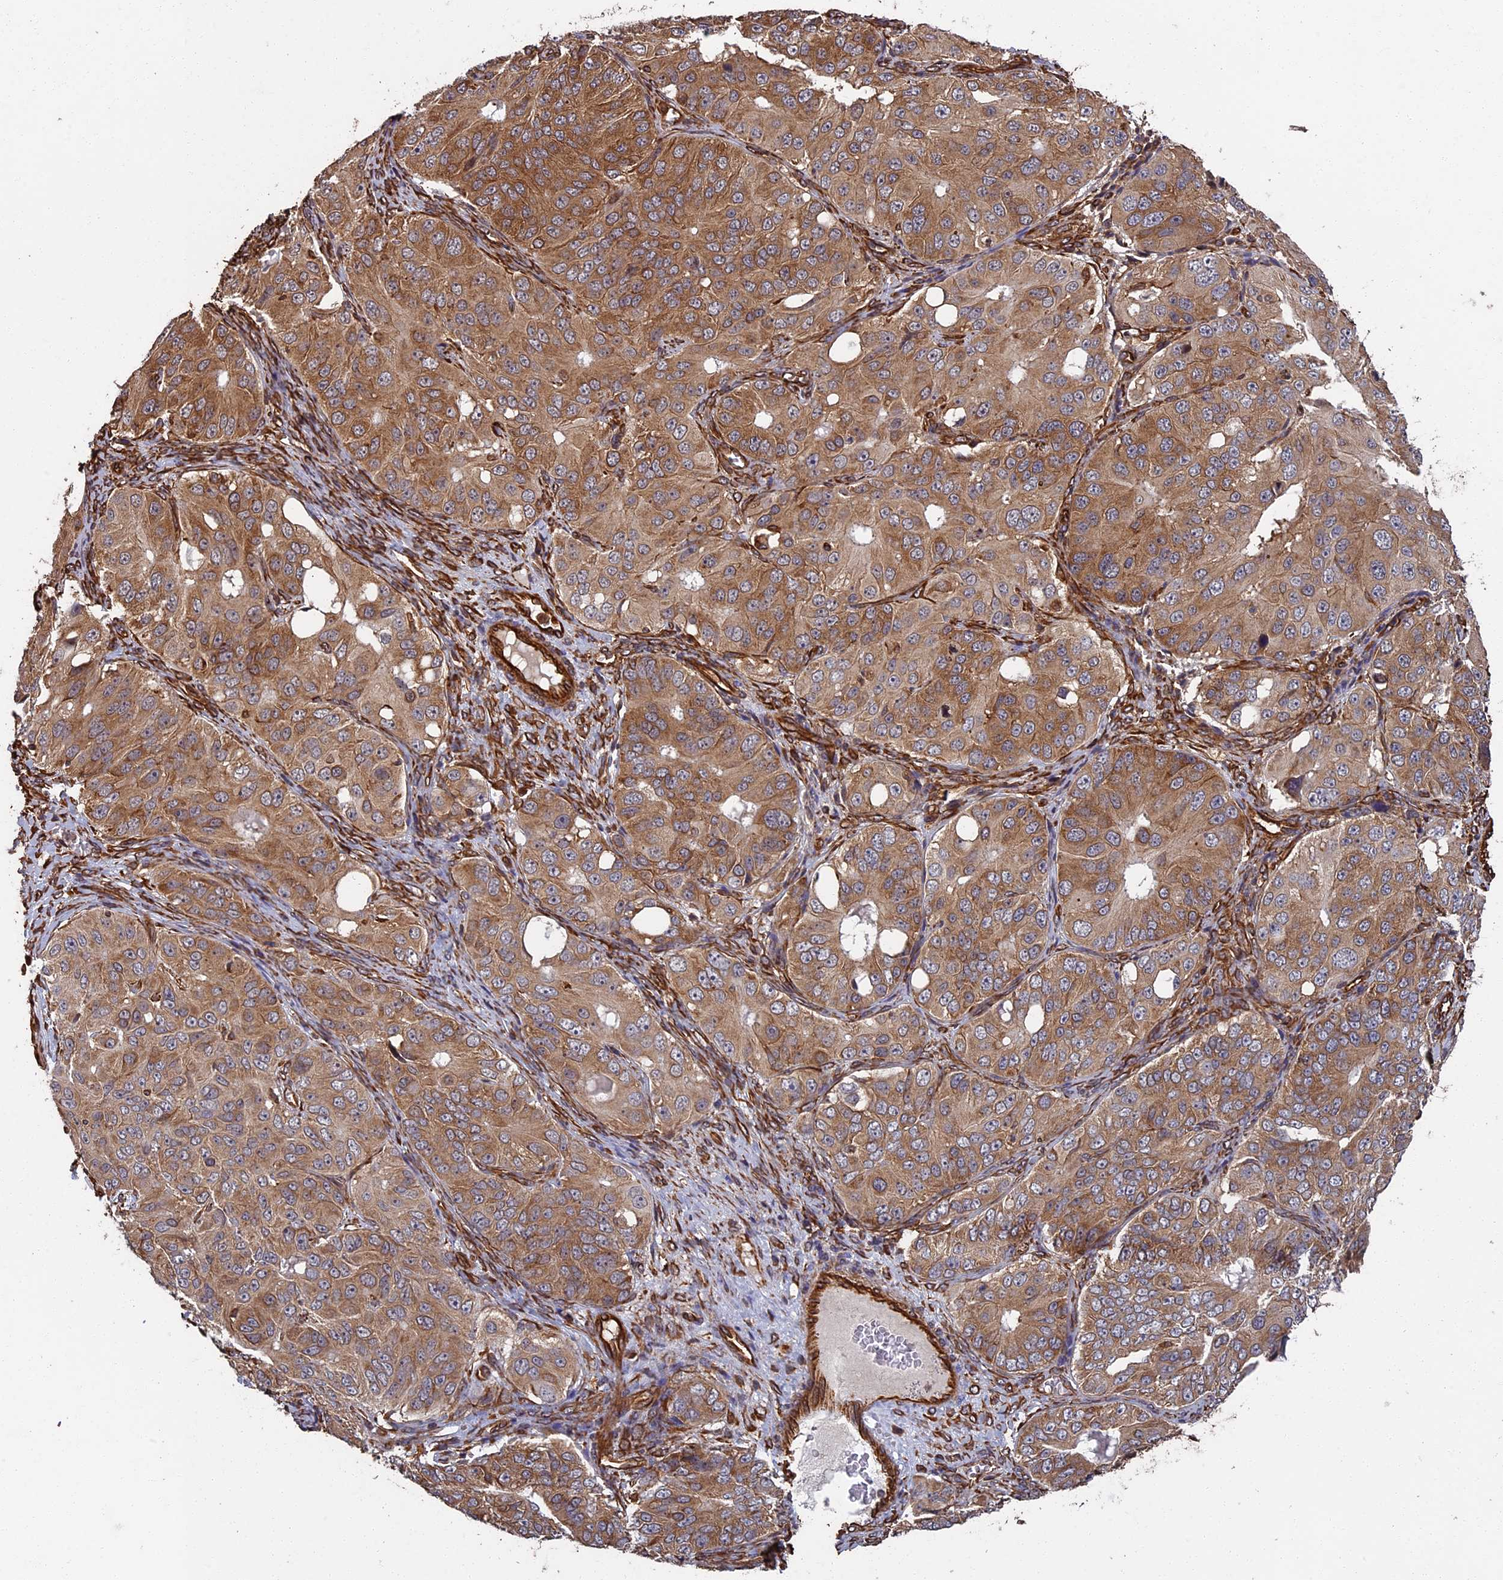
{"staining": {"intensity": "moderate", "quantity": ">75%", "location": "cytoplasmic/membranous"}, "tissue": "ovarian cancer", "cell_type": "Tumor cells", "image_type": "cancer", "snomed": [{"axis": "morphology", "description": "Carcinoma, endometroid"}, {"axis": "topography", "description": "Ovary"}], "caption": "The image demonstrates immunohistochemical staining of ovarian endometroid carcinoma. There is moderate cytoplasmic/membranous staining is appreciated in approximately >75% of tumor cells.", "gene": "CCDC124", "patient": {"sex": "female", "age": 51}}